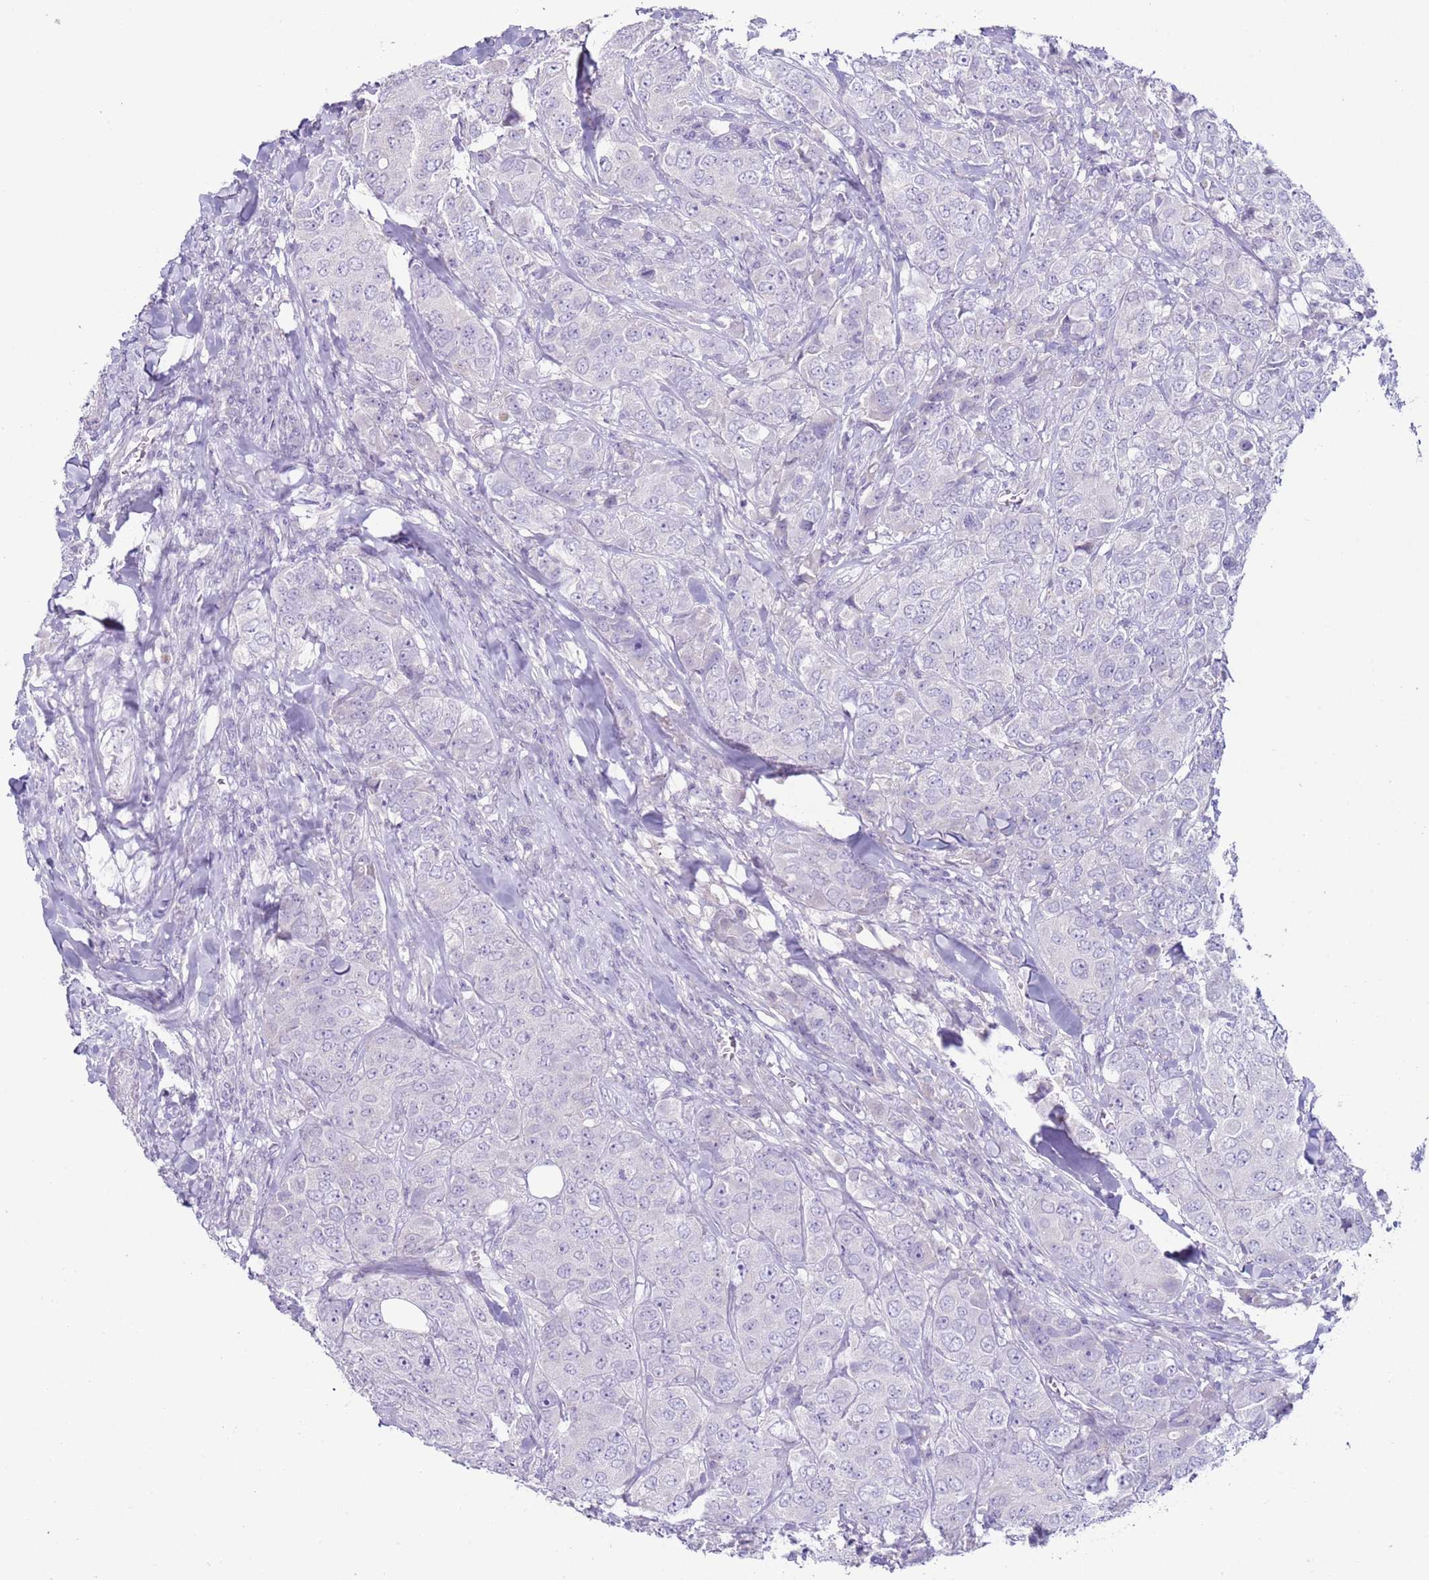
{"staining": {"intensity": "negative", "quantity": "none", "location": "none"}, "tissue": "breast cancer", "cell_type": "Tumor cells", "image_type": "cancer", "snomed": [{"axis": "morphology", "description": "Duct carcinoma"}, {"axis": "topography", "description": "Breast"}], "caption": "Human breast cancer stained for a protein using immunohistochemistry displays no positivity in tumor cells.", "gene": "NPAP1", "patient": {"sex": "female", "age": 43}}